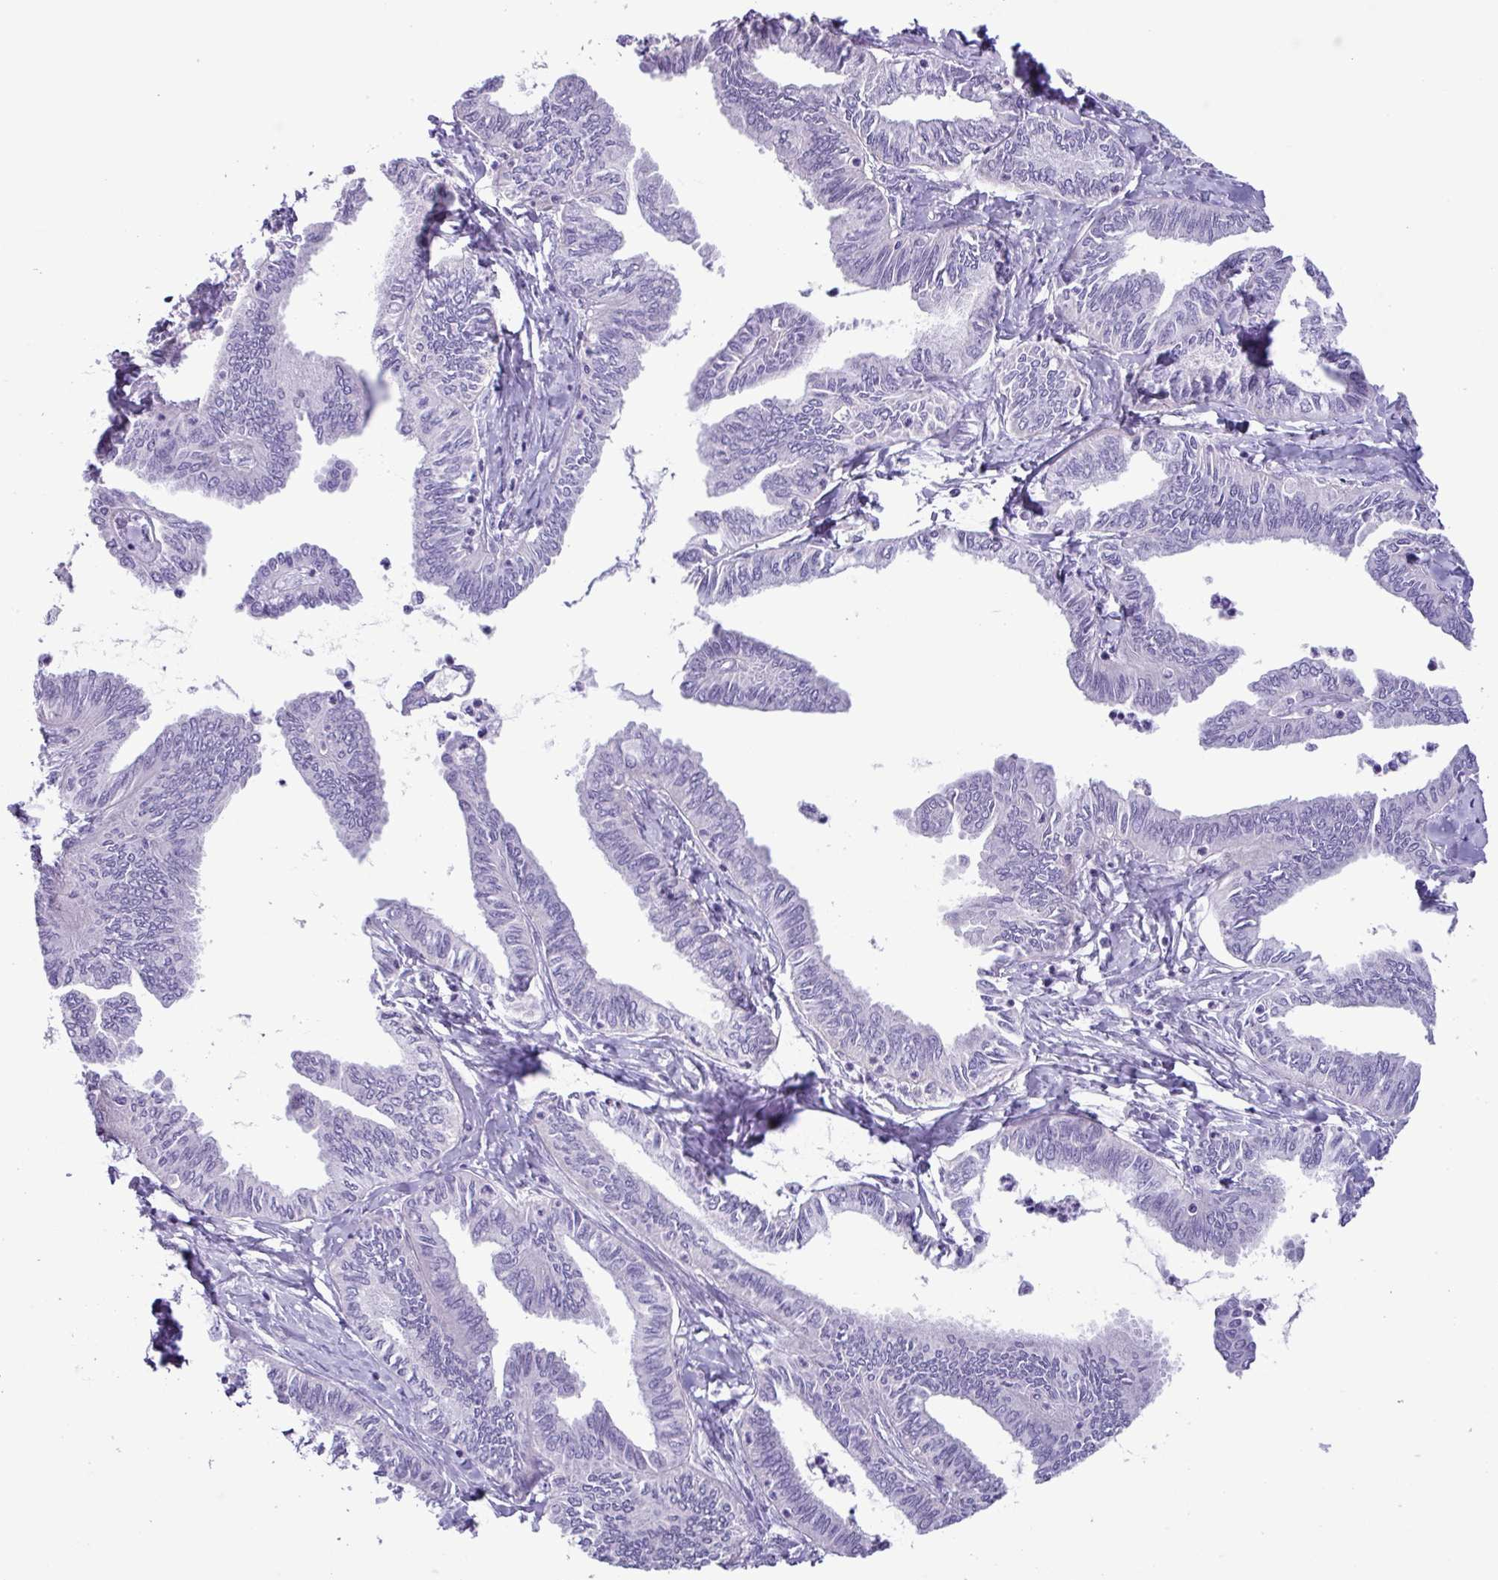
{"staining": {"intensity": "negative", "quantity": "none", "location": "none"}, "tissue": "ovarian cancer", "cell_type": "Tumor cells", "image_type": "cancer", "snomed": [{"axis": "morphology", "description": "Carcinoma, endometroid"}, {"axis": "topography", "description": "Ovary"}], "caption": "Immunohistochemical staining of ovarian cancer exhibits no significant positivity in tumor cells.", "gene": "AGO3", "patient": {"sex": "female", "age": 70}}